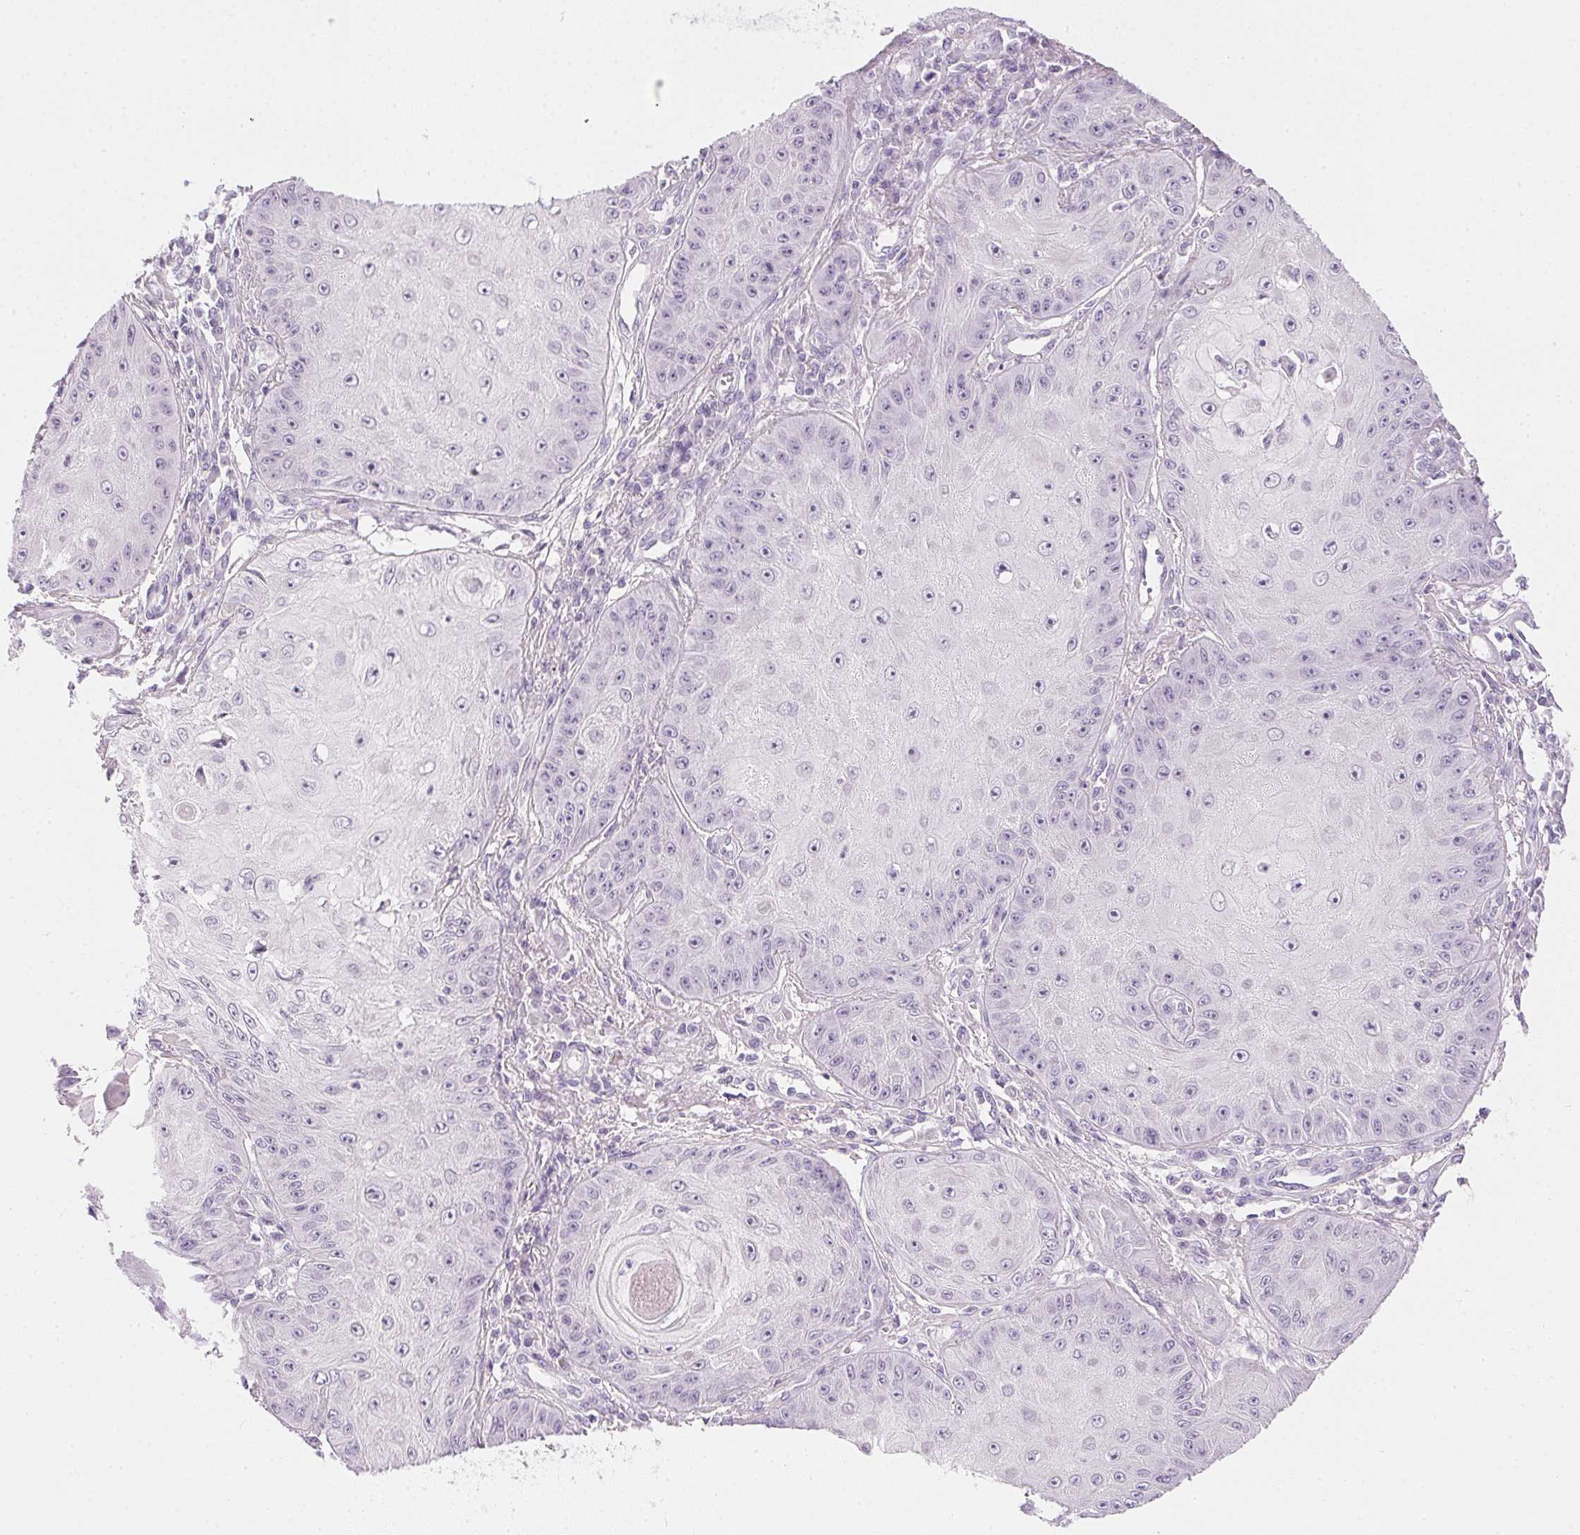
{"staining": {"intensity": "negative", "quantity": "none", "location": "none"}, "tissue": "skin cancer", "cell_type": "Tumor cells", "image_type": "cancer", "snomed": [{"axis": "morphology", "description": "Squamous cell carcinoma, NOS"}, {"axis": "topography", "description": "Skin"}], "caption": "The micrograph demonstrates no significant staining in tumor cells of skin squamous cell carcinoma. (IHC, brightfield microscopy, high magnification).", "gene": "PPY", "patient": {"sex": "male", "age": 70}}